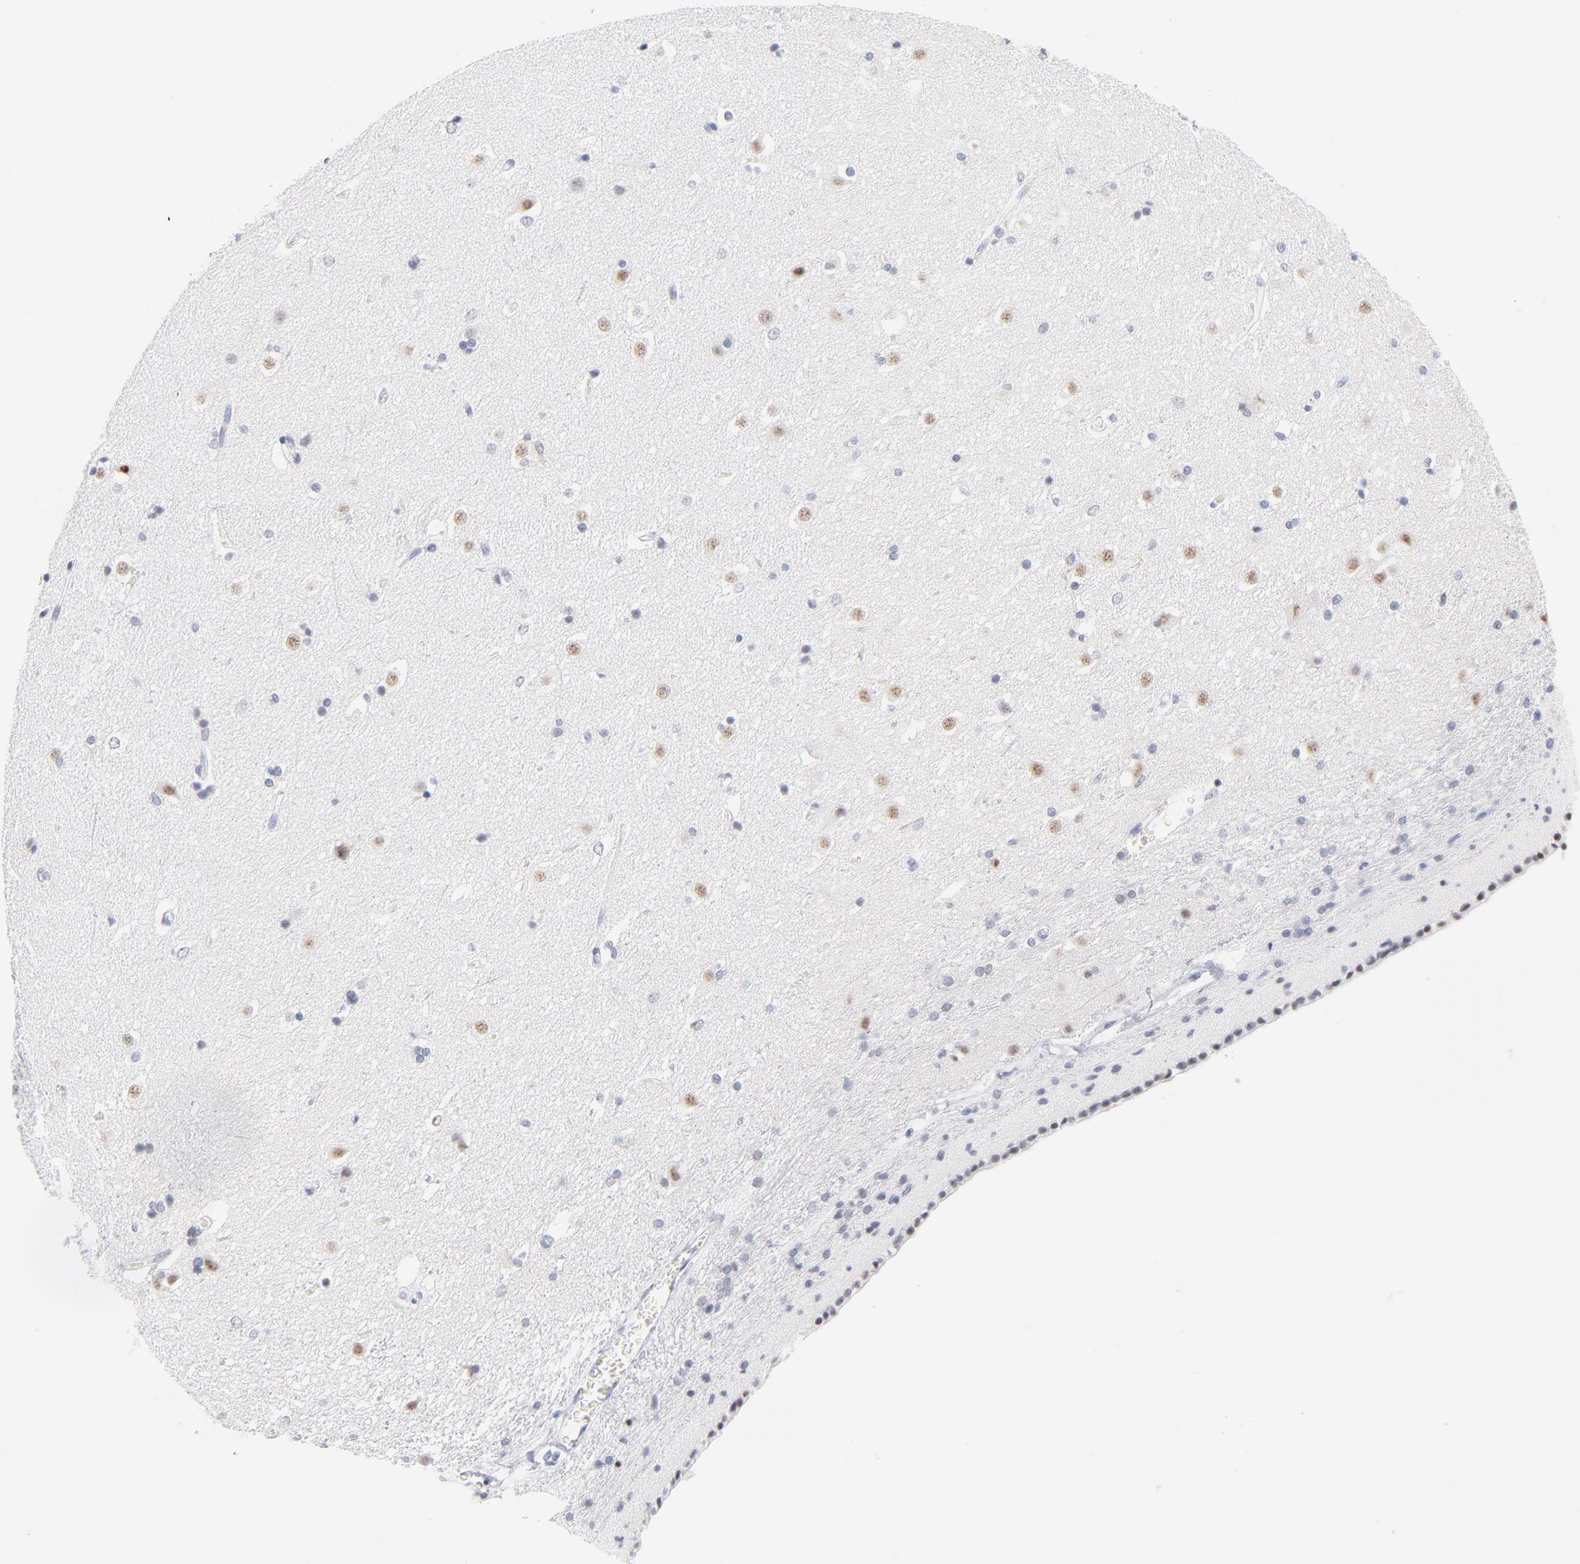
{"staining": {"intensity": "negative", "quantity": "none", "location": "none"}, "tissue": "caudate", "cell_type": "Glial cells", "image_type": "normal", "snomed": [{"axis": "morphology", "description": "Normal tissue, NOS"}, {"axis": "topography", "description": "Lateral ventricle wall"}], "caption": "An image of human caudate is negative for staining in glial cells. (Immunohistochemistry, brightfield microscopy, high magnification).", "gene": "KHNYN", "patient": {"sex": "female", "age": 19}}